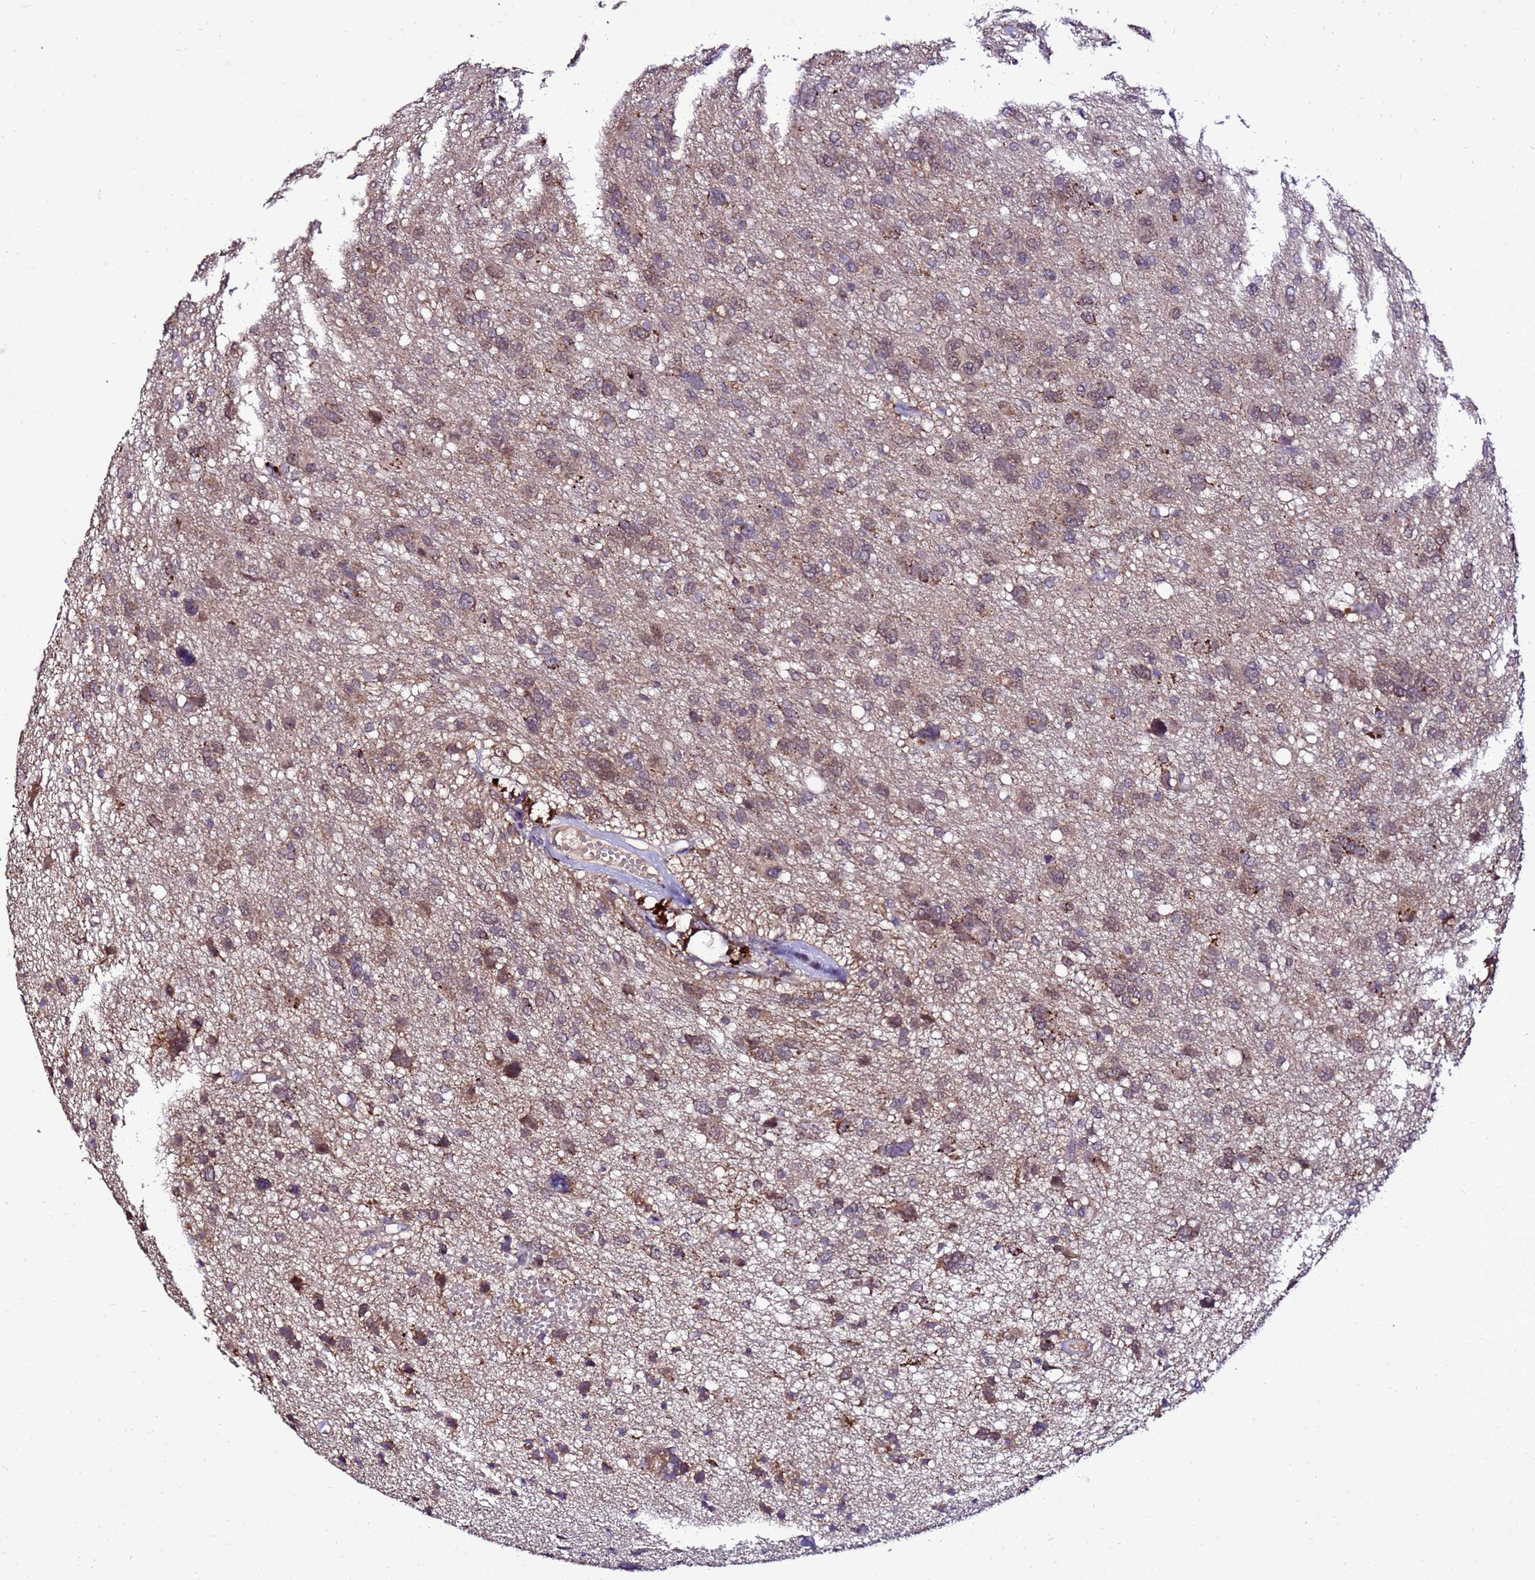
{"staining": {"intensity": "moderate", "quantity": ">75%", "location": "cytoplasmic/membranous"}, "tissue": "glioma", "cell_type": "Tumor cells", "image_type": "cancer", "snomed": [{"axis": "morphology", "description": "Glioma, malignant, High grade"}, {"axis": "topography", "description": "Brain"}], "caption": "Tumor cells reveal moderate cytoplasmic/membranous staining in approximately >75% of cells in glioma.", "gene": "ZNF329", "patient": {"sex": "female", "age": 59}}